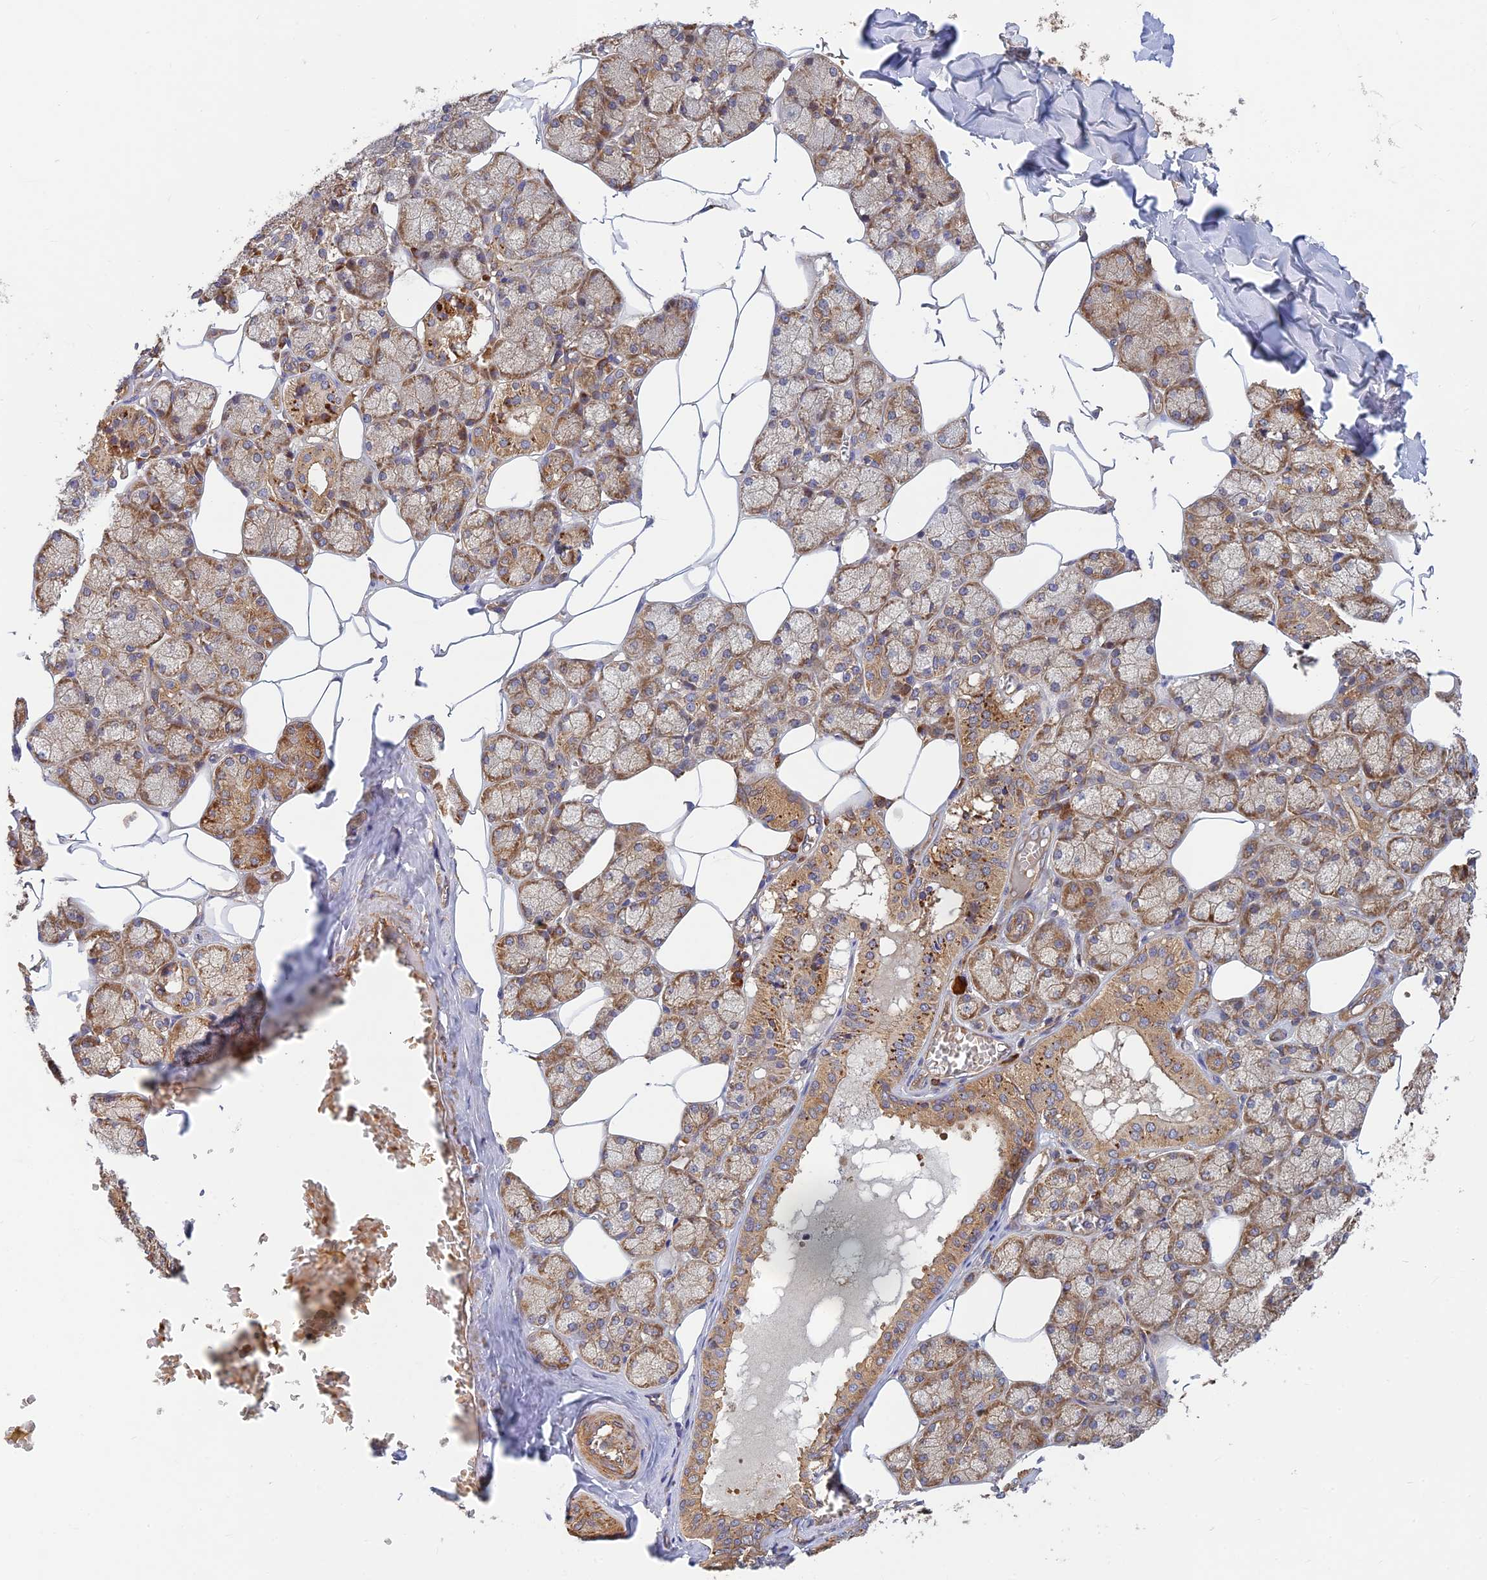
{"staining": {"intensity": "moderate", "quantity": ">75%", "location": "cytoplasmic/membranous"}, "tissue": "salivary gland", "cell_type": "Glandular cells", "image_type": "normal", "snomed": [{"axis": "morphology", "description": "Normal tissue, NOS"}, {"axis": "topography", "description": "Salivary gland"}], "caption": "Protein staining of normal salivary gland shows moderate cytoplasmic/membranous staining in approximately >75% of glandular cells. (DAB = brown stain, brightfield microscopy at high magnification).", "gene": "RELCH", "patient": {"sex": "male", "age": 62}}